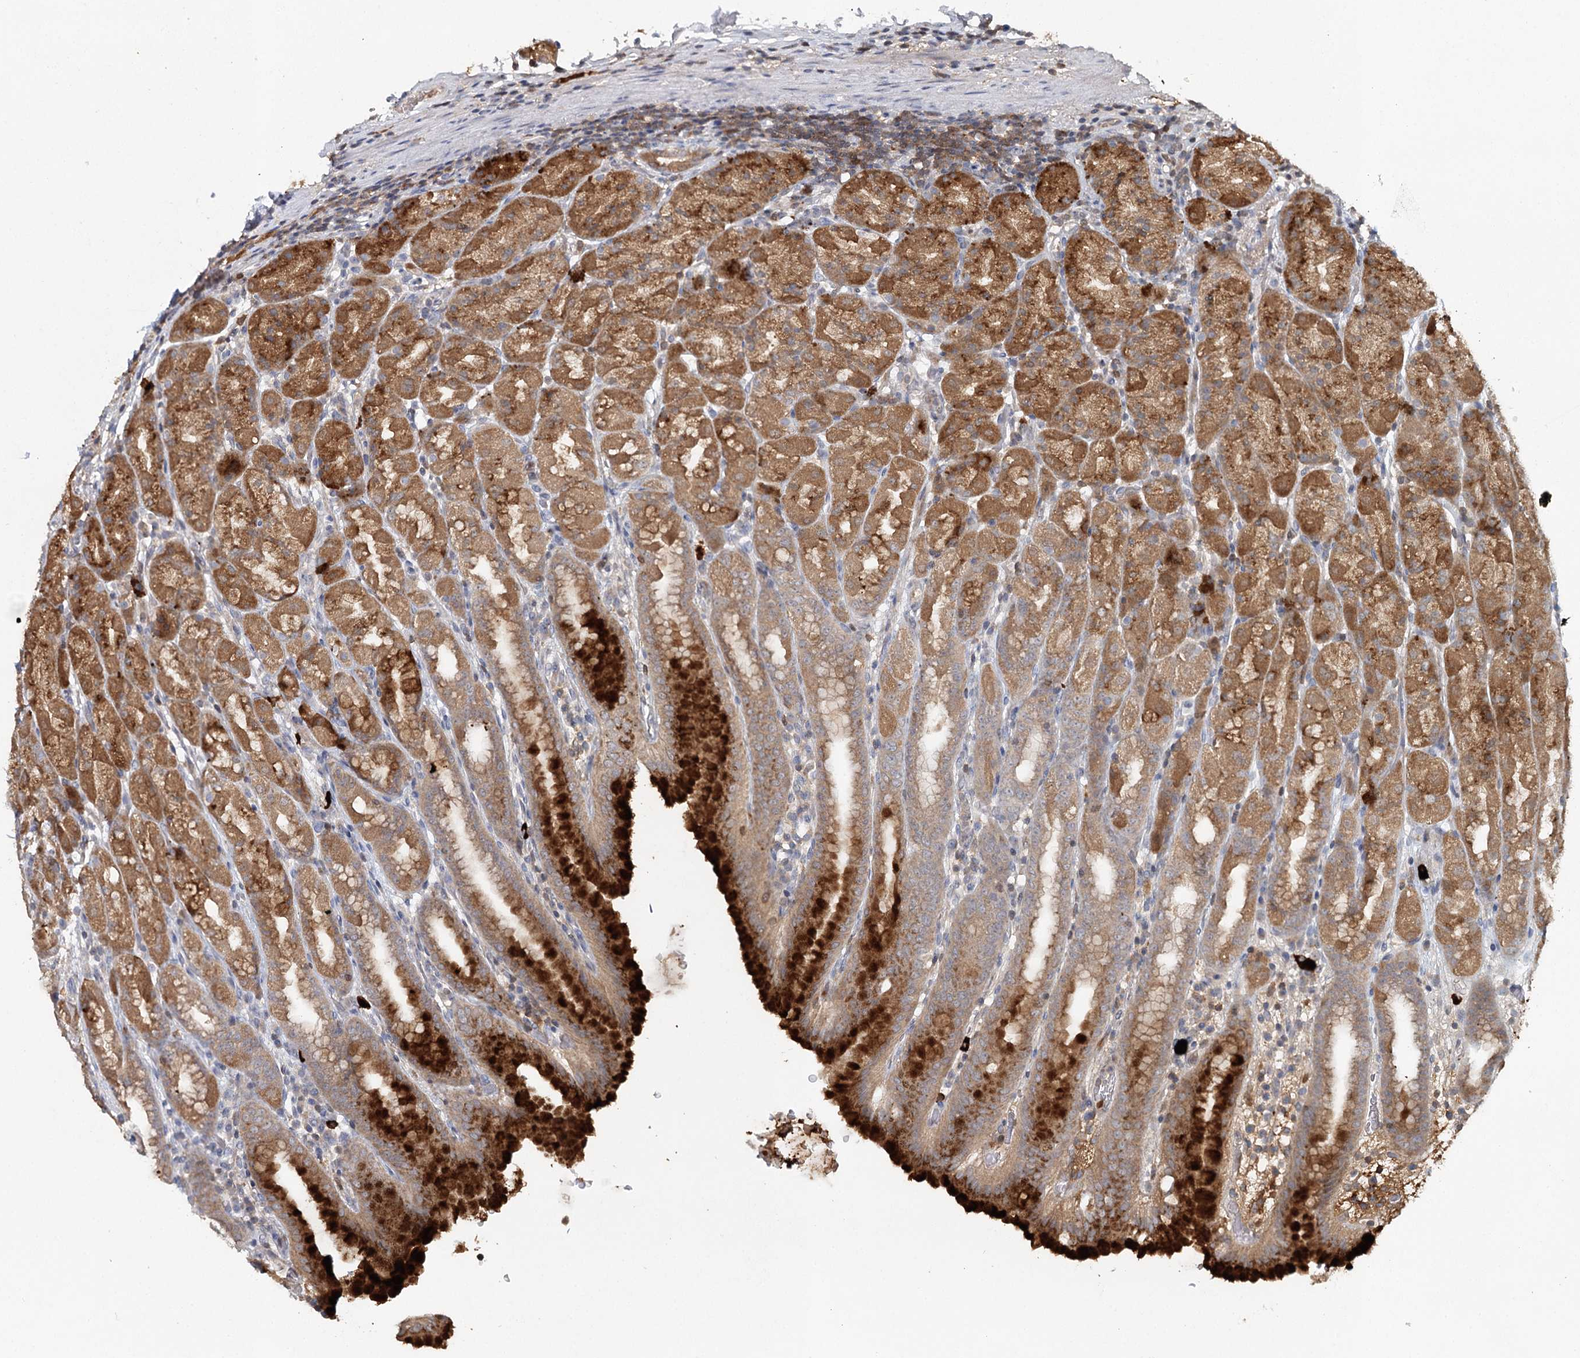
{"staining": {"intensity": "strong", "quantity": ">75%", "location": "cytoplasmic/membranous"}, "tissue": "stomach", "cell_type": "Glandular cells", "image_type": "normal", "snomed": [{"axis": "morphology", "description": "Normal tissue, NOS"}, {"axis": "topography", "description": "Stomach, upper"}], "caption": "Strong cytoplasmic/membranous positivity is present in about >75% of glandular cells in normal stomach.", "gene": "SLC41A2", "patient": {"sex": "male", "age": 68}}